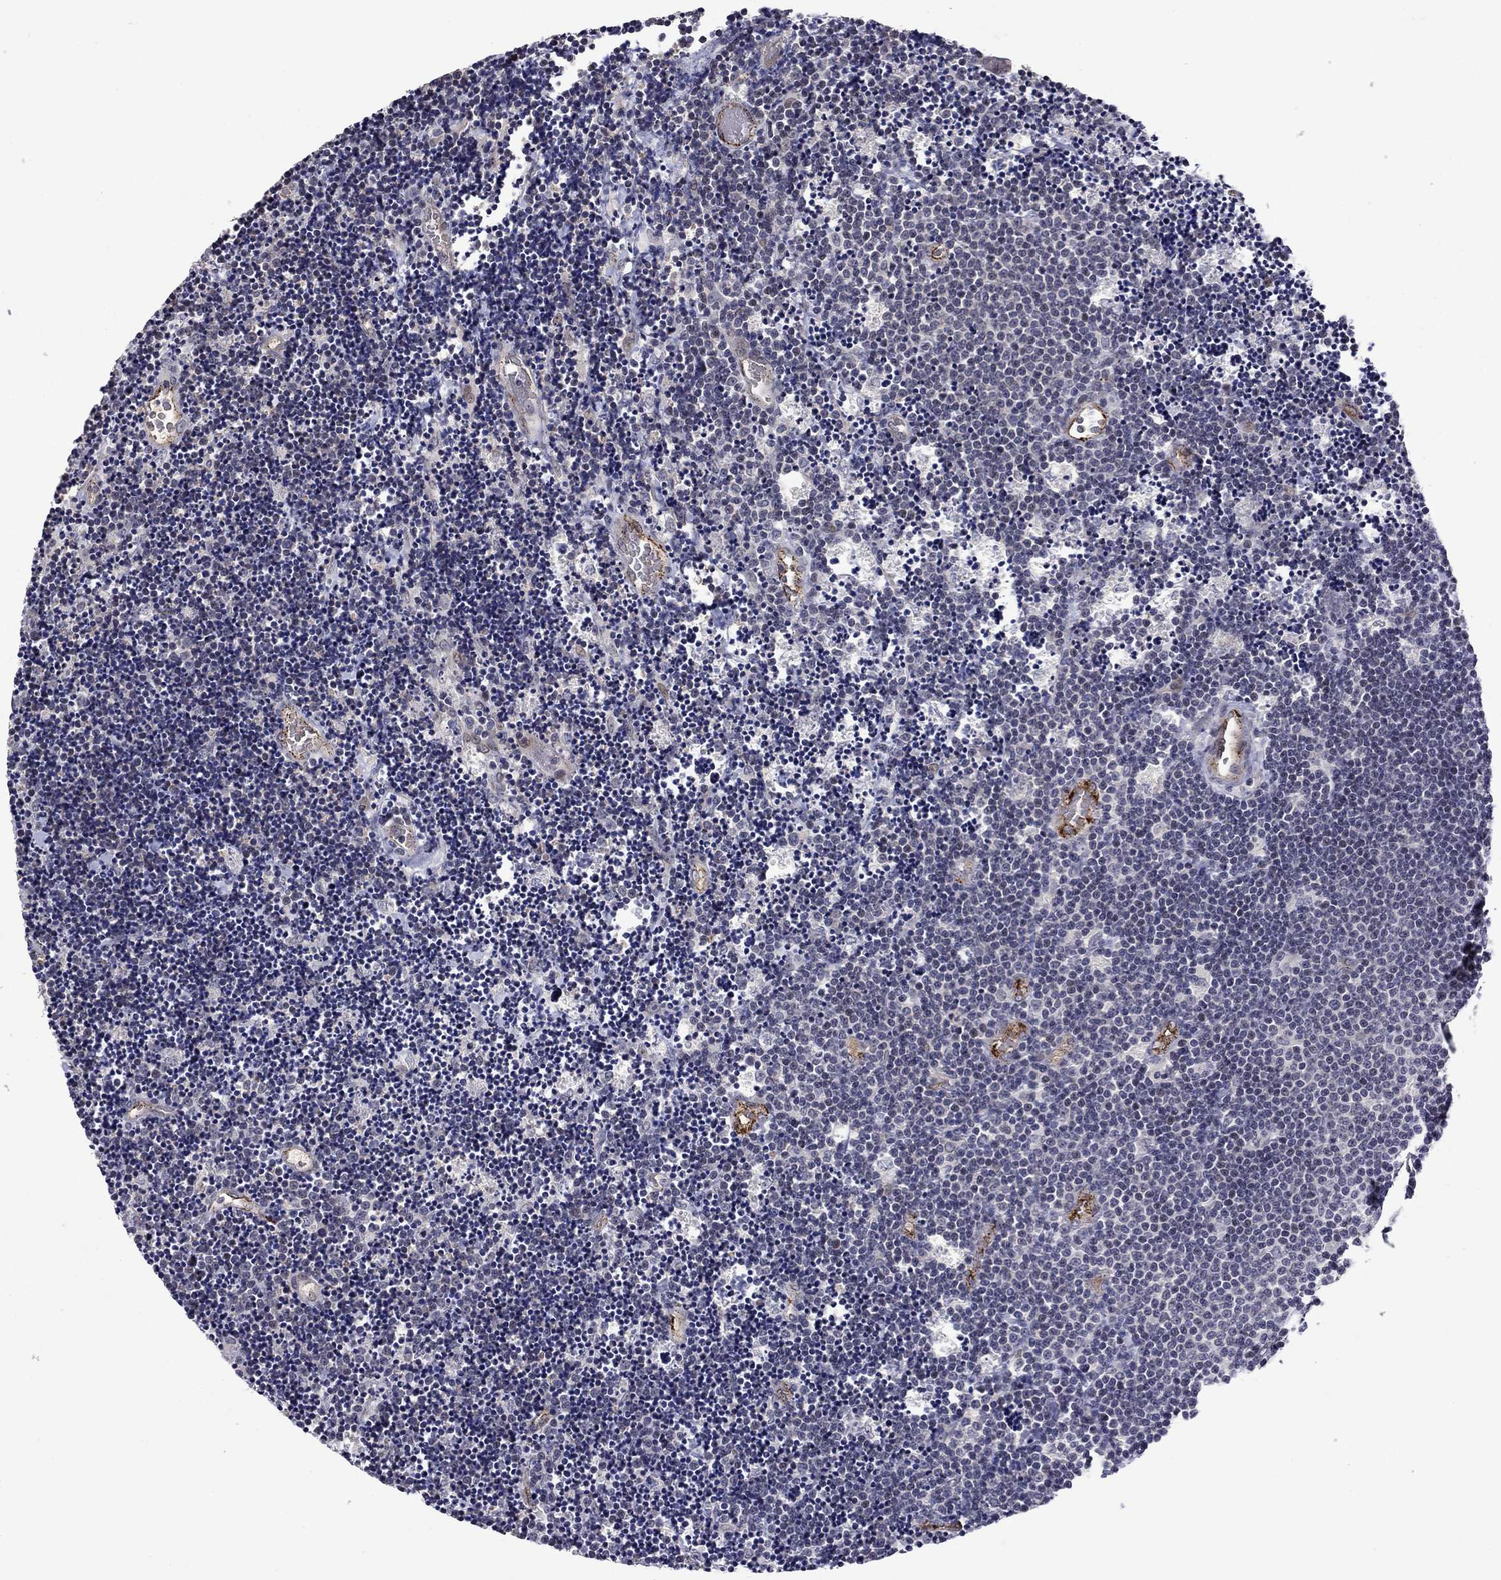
{"staining": {"intensity": "negative", "quantity": "none", "location": "none"}, "tissue": "lymphoma", "cell_type": "Tumor cells", "image_type": "cancer", "snomed": [{"axis": "morphology", "description": "Malignant lymphoma, non-Hodgkin's type, Low grade"}, {"axis": "topography", "description": "Brain"}], "caption": "Human lymphoma stained for a protein using immunohistochemistry (IHC) demonstrates no expression in tumor cells.", "gene": "SLITRK1", "patient": {"sex": "female", "age": 66}}